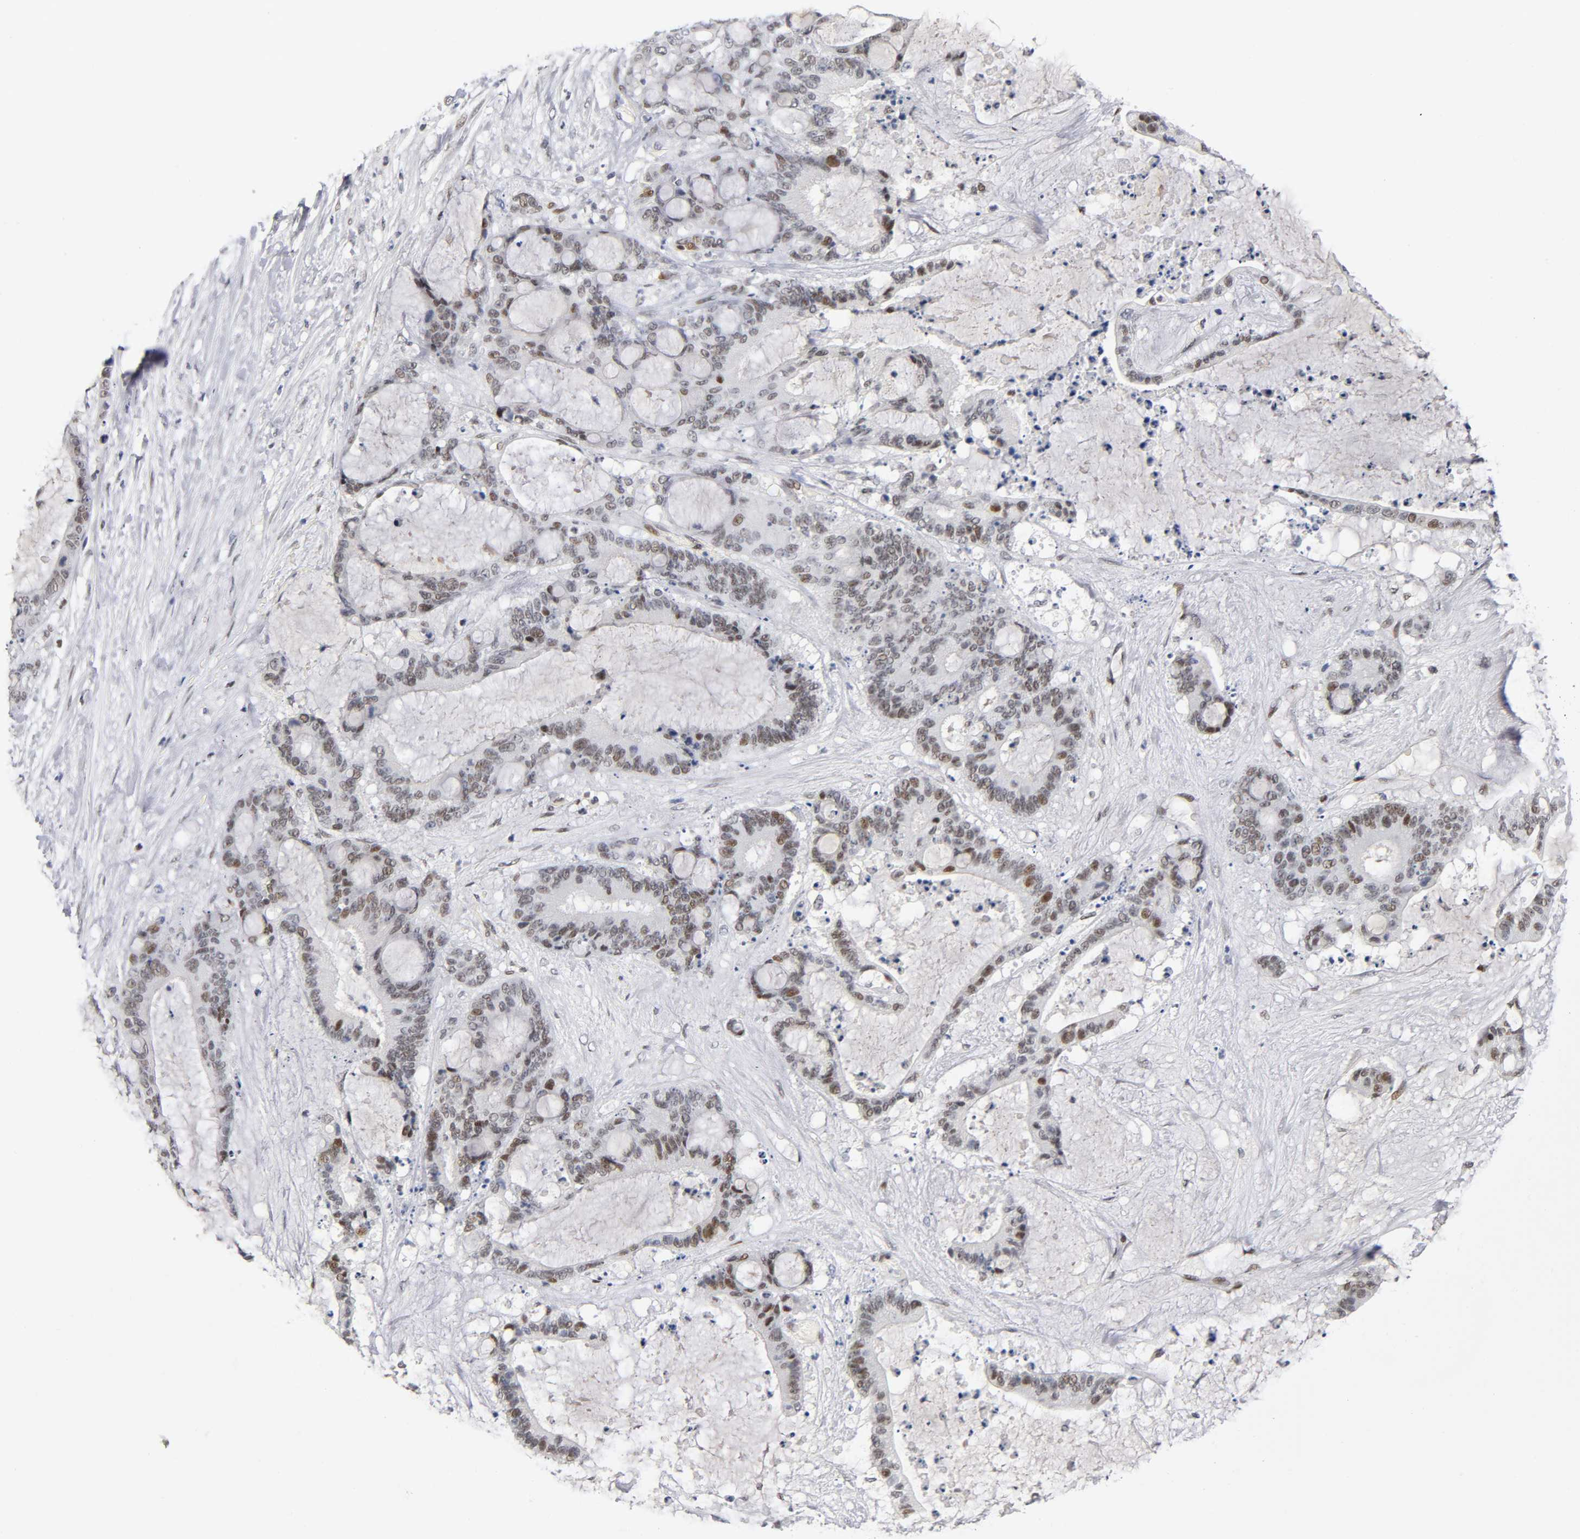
{"staining": {"intensity": "moderate", "quantity": ">75%", "location": "nuclear"}, "tissue": "liver cancer", "cell_type": "Tumor cells", "image_type": "cancer", "snomed": [{"axis": "morphology", "description": "Cholangiocarcinoma"}, {"axis": "topography", "description": "Liver"}], "caption": "IHC histopathology image of neoplastic tissue: human cholangiocarcinoma (liver) stained using IHC shows medium levels of moderate protein expression localized specifically in the nuclear of tumor cells, appearing as a nuclear brown color.", "gene": "SP3", "patient": {"sex": "female", "age": 73}}